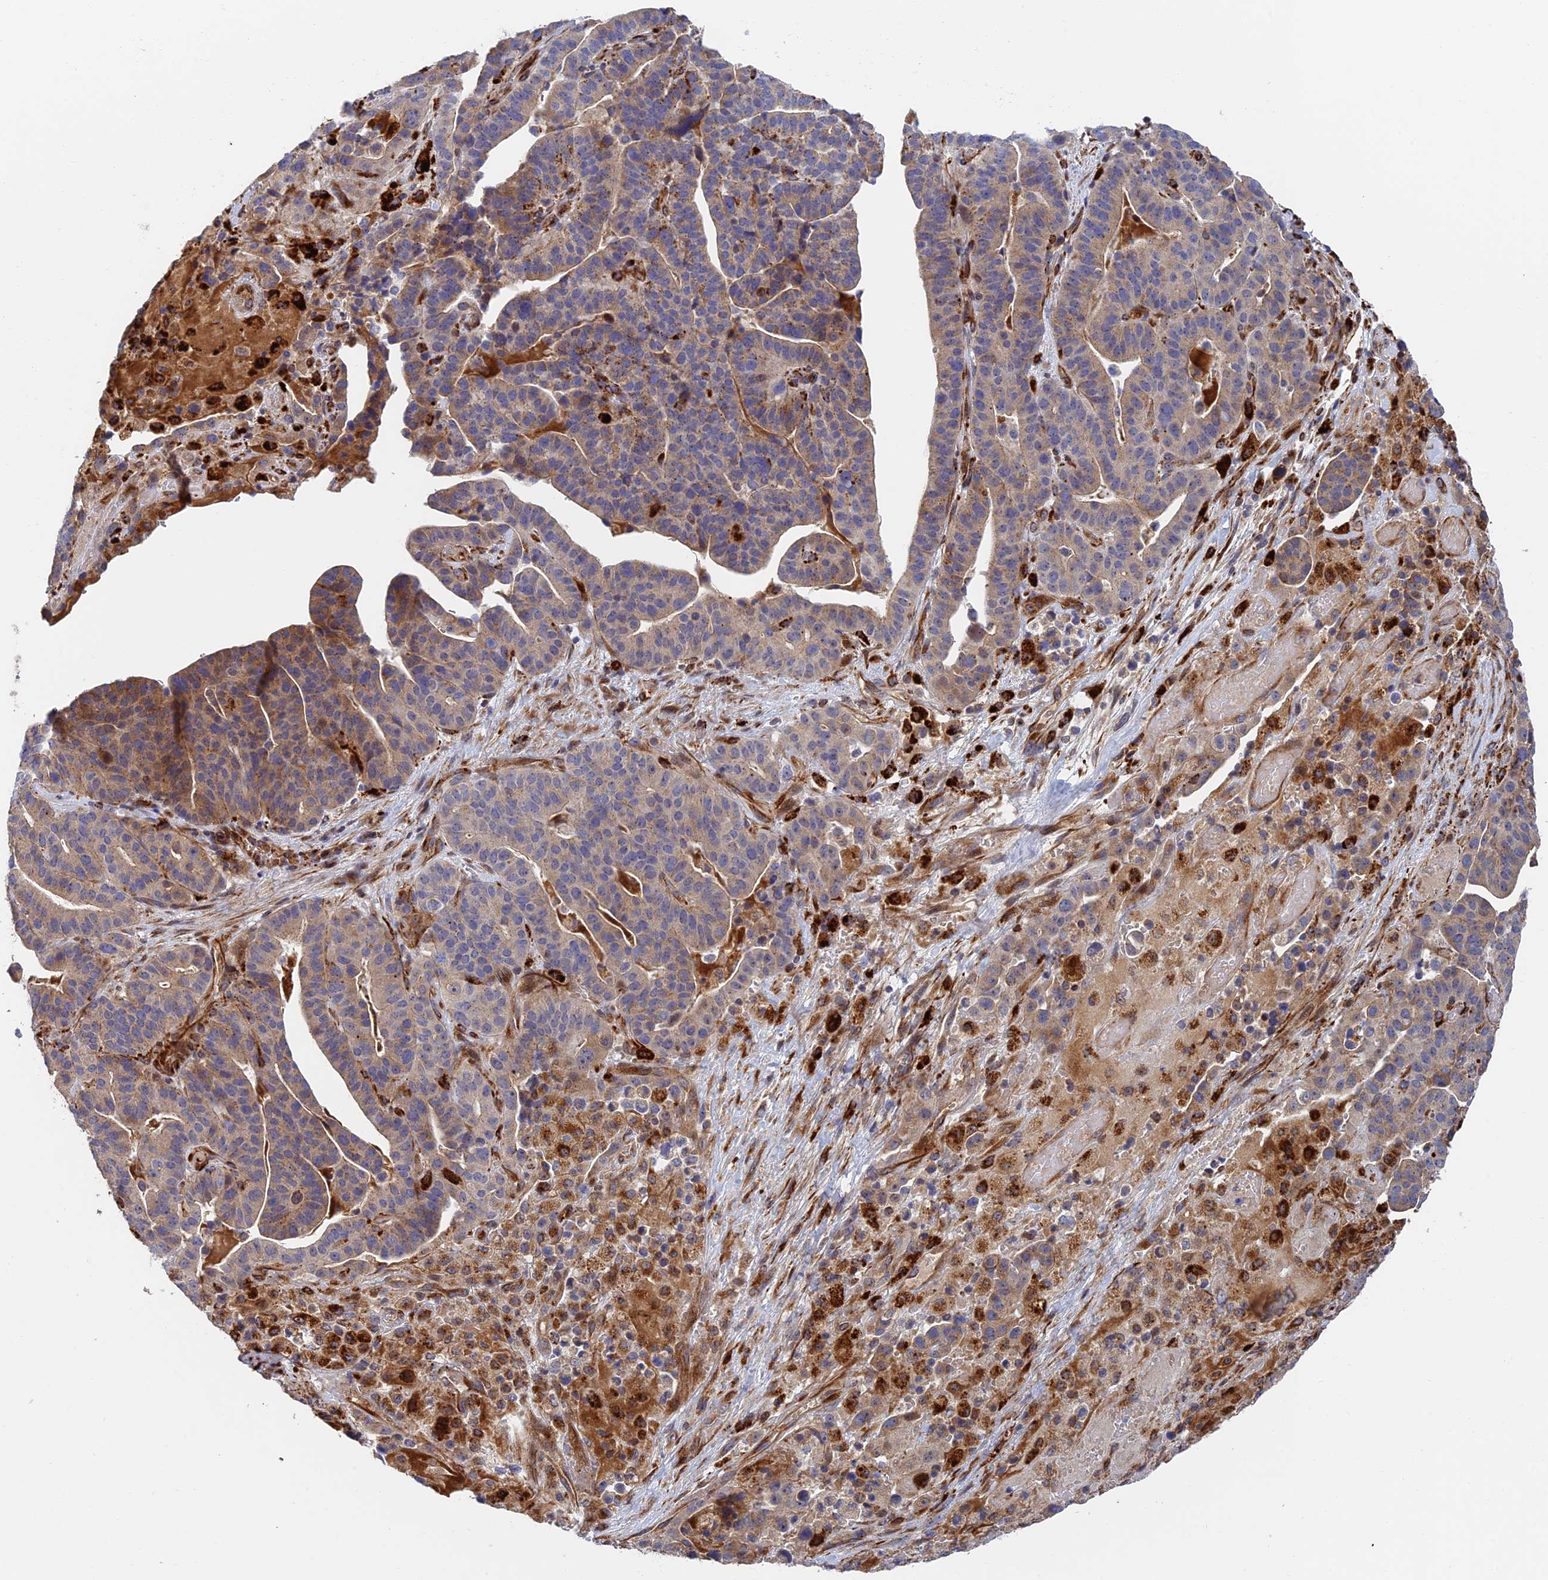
{"staining": {"intensity": "weak", "quantity": "25%-75%", "location": "cytoplasmic/membranous"}, "tissue": "stomach cancer", "cell_type": "Tumor cells", "image_type": "cancer", "snomed": [{"axis": "morphology", "description": "Adenocarcinoma, NOS"}, {"axis": "topography", "description": "Stomach"}], "caption": "Weak cytoplasmic/membranous positivity for a protein is seen in approximately 25%-75% of tumor cells of adenocarcinoma (stomach) using immunohistochemistry (IHC).", "gene": "PPP2R3C", "patient": {"sex": "male", "age": 48}}